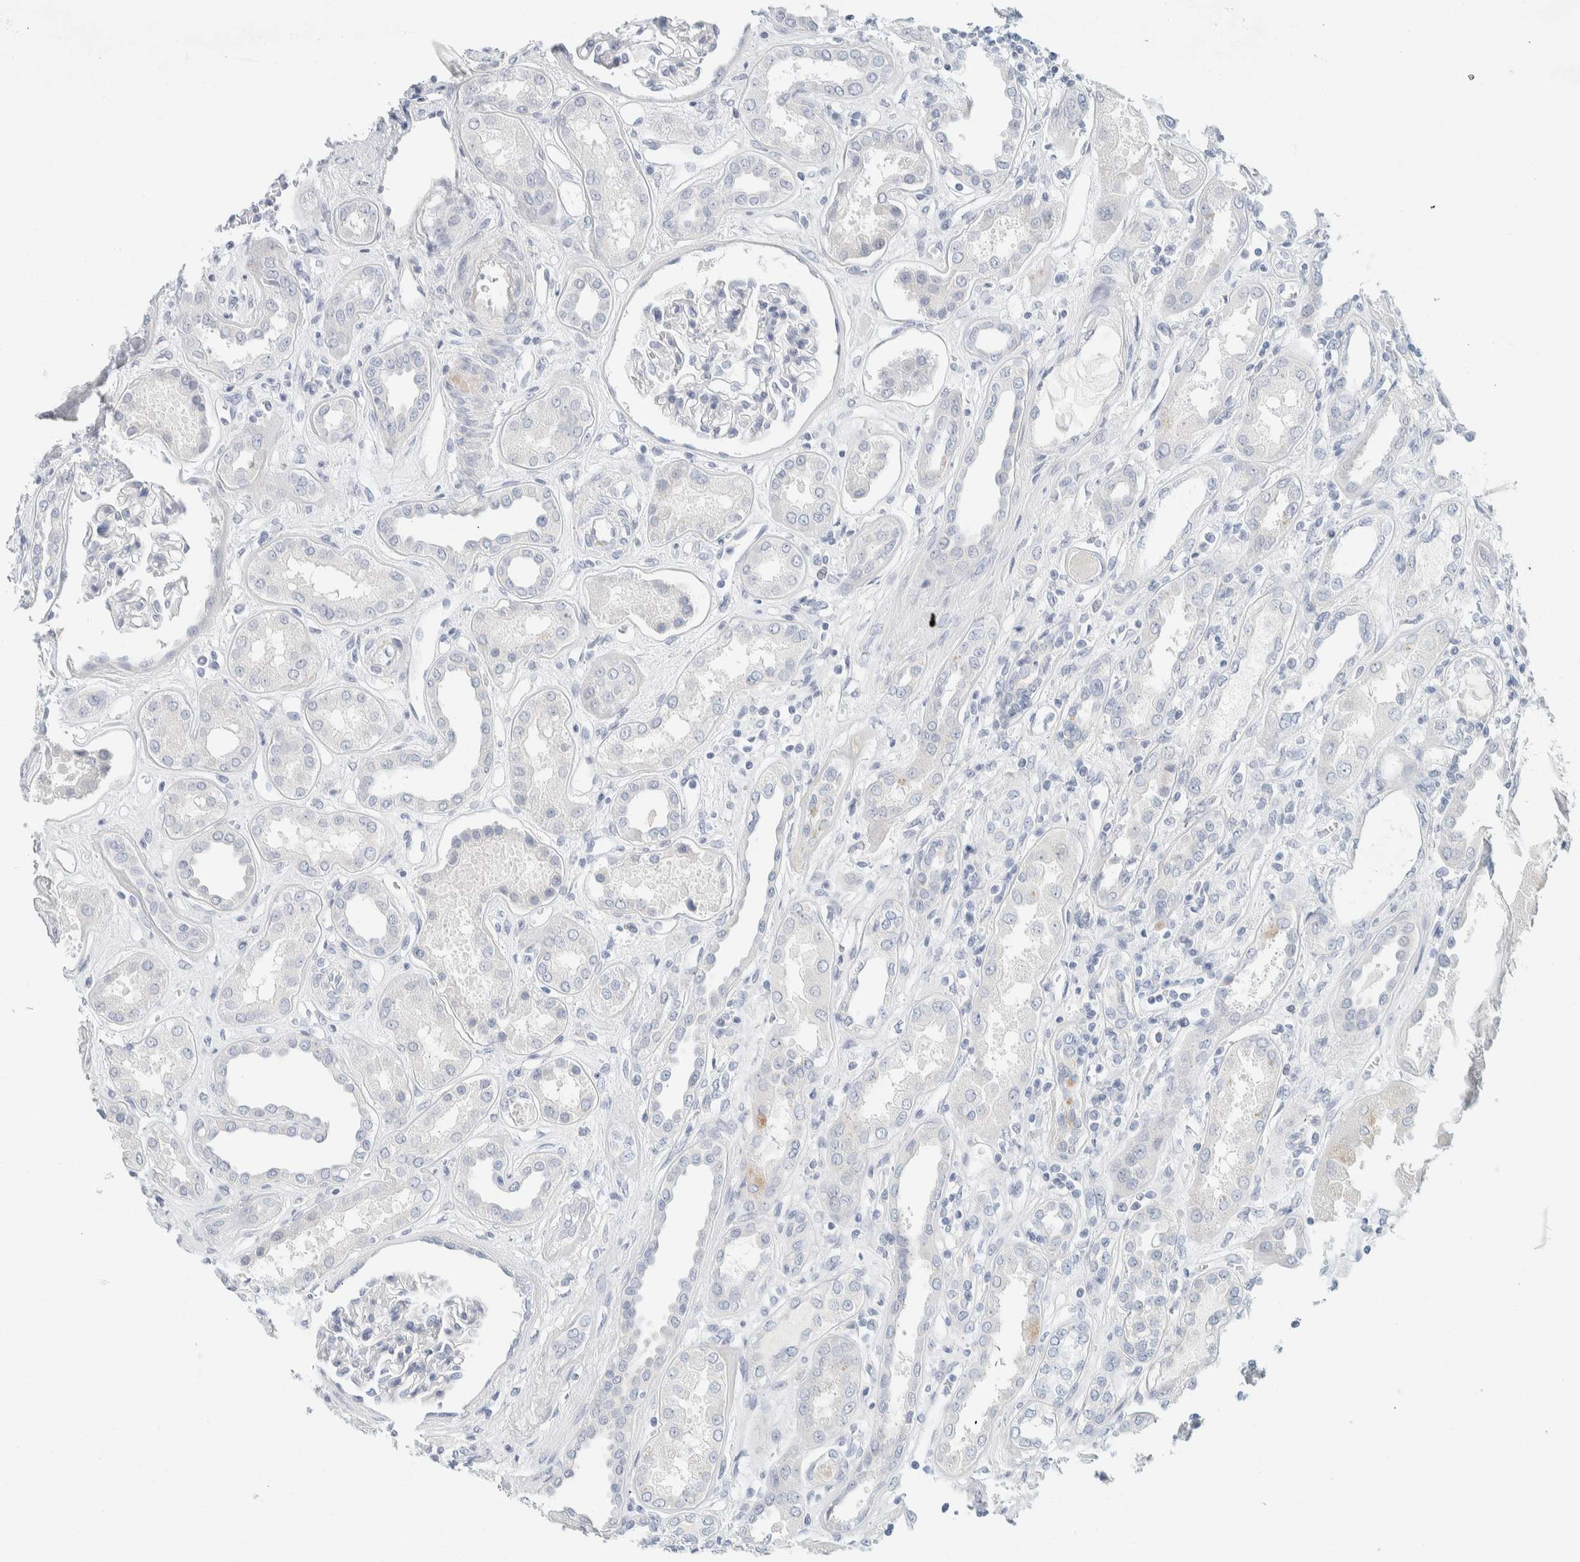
{"staining": {"intensity": "negative", "quantity": "none", "location": "none"}, "tissue": "kidney", "cell_type": "Cells in glomeruli", "image_type": "normal", "snomed": [{"axis": "morphology", "description": "Normal tissue, NOS"}, {"axis": "topography", "description": "Kidney"}], "caption": "There is no significant expression in cells in glomeruli of kidney. The staining is performed using DAB brown chromogen with nuclei counter-stained in using hematoxylin.", "gene": "ALOX12B", "patient": {"sex": "male", "age": 59}}